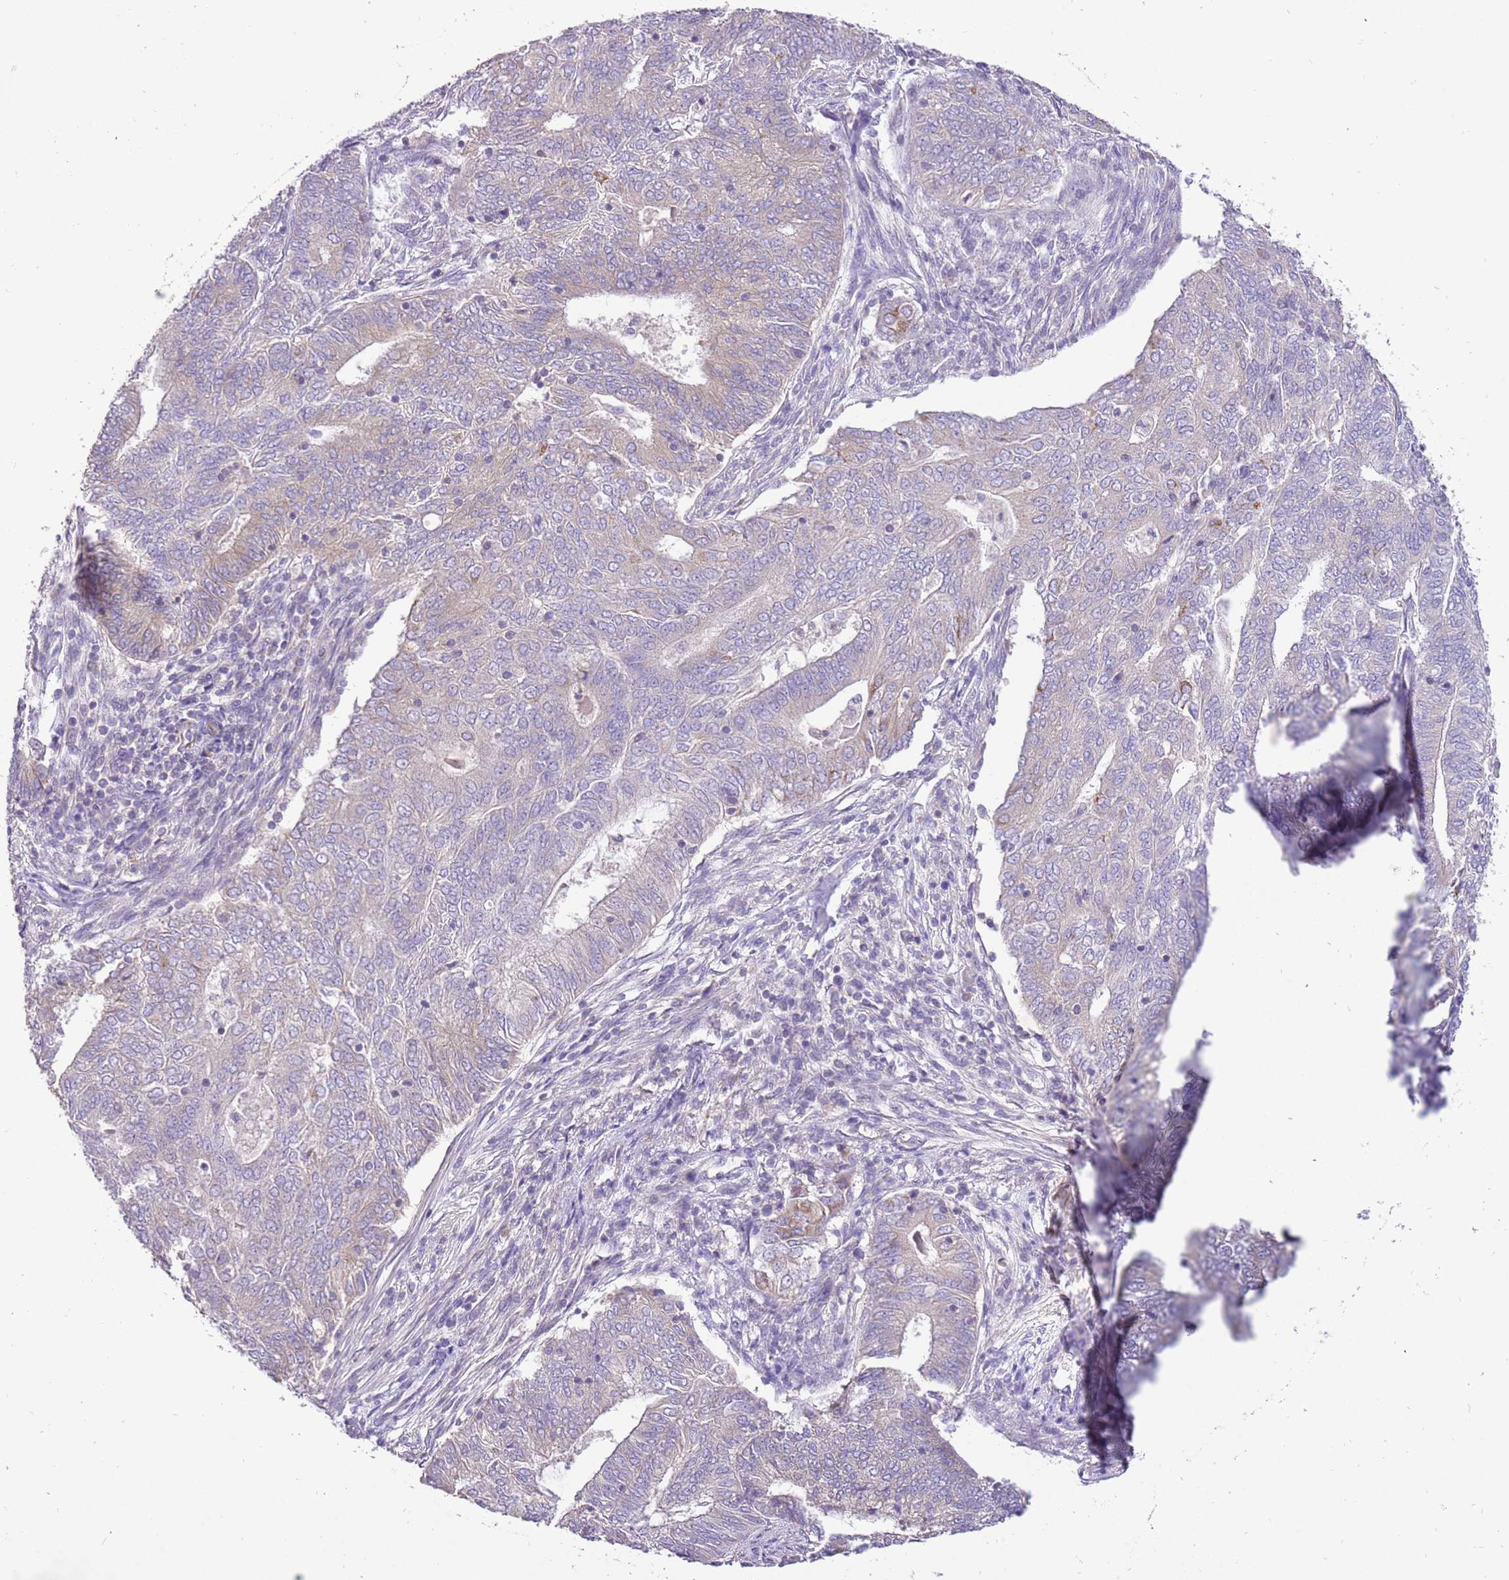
{"staining": {"intensity": "negative", "quantity": "none", "location": "none"}, "tissue": "endometrial cancer", "cell_type": "Tumor cells", "image_type": "cancer", "snomed": [{"axis": "morphology", "description": "Adenocarcinoma, NOS"}, {"axis": "topography", "description": "Endometrium"}], "caption": "This is a histopathology image of immunohistochemistry staining of endometrial adenocarcinoma, which shows no expression in tumor cells.", "gene": "GLCE", "patient": {"sex": "female", "age": 62}}